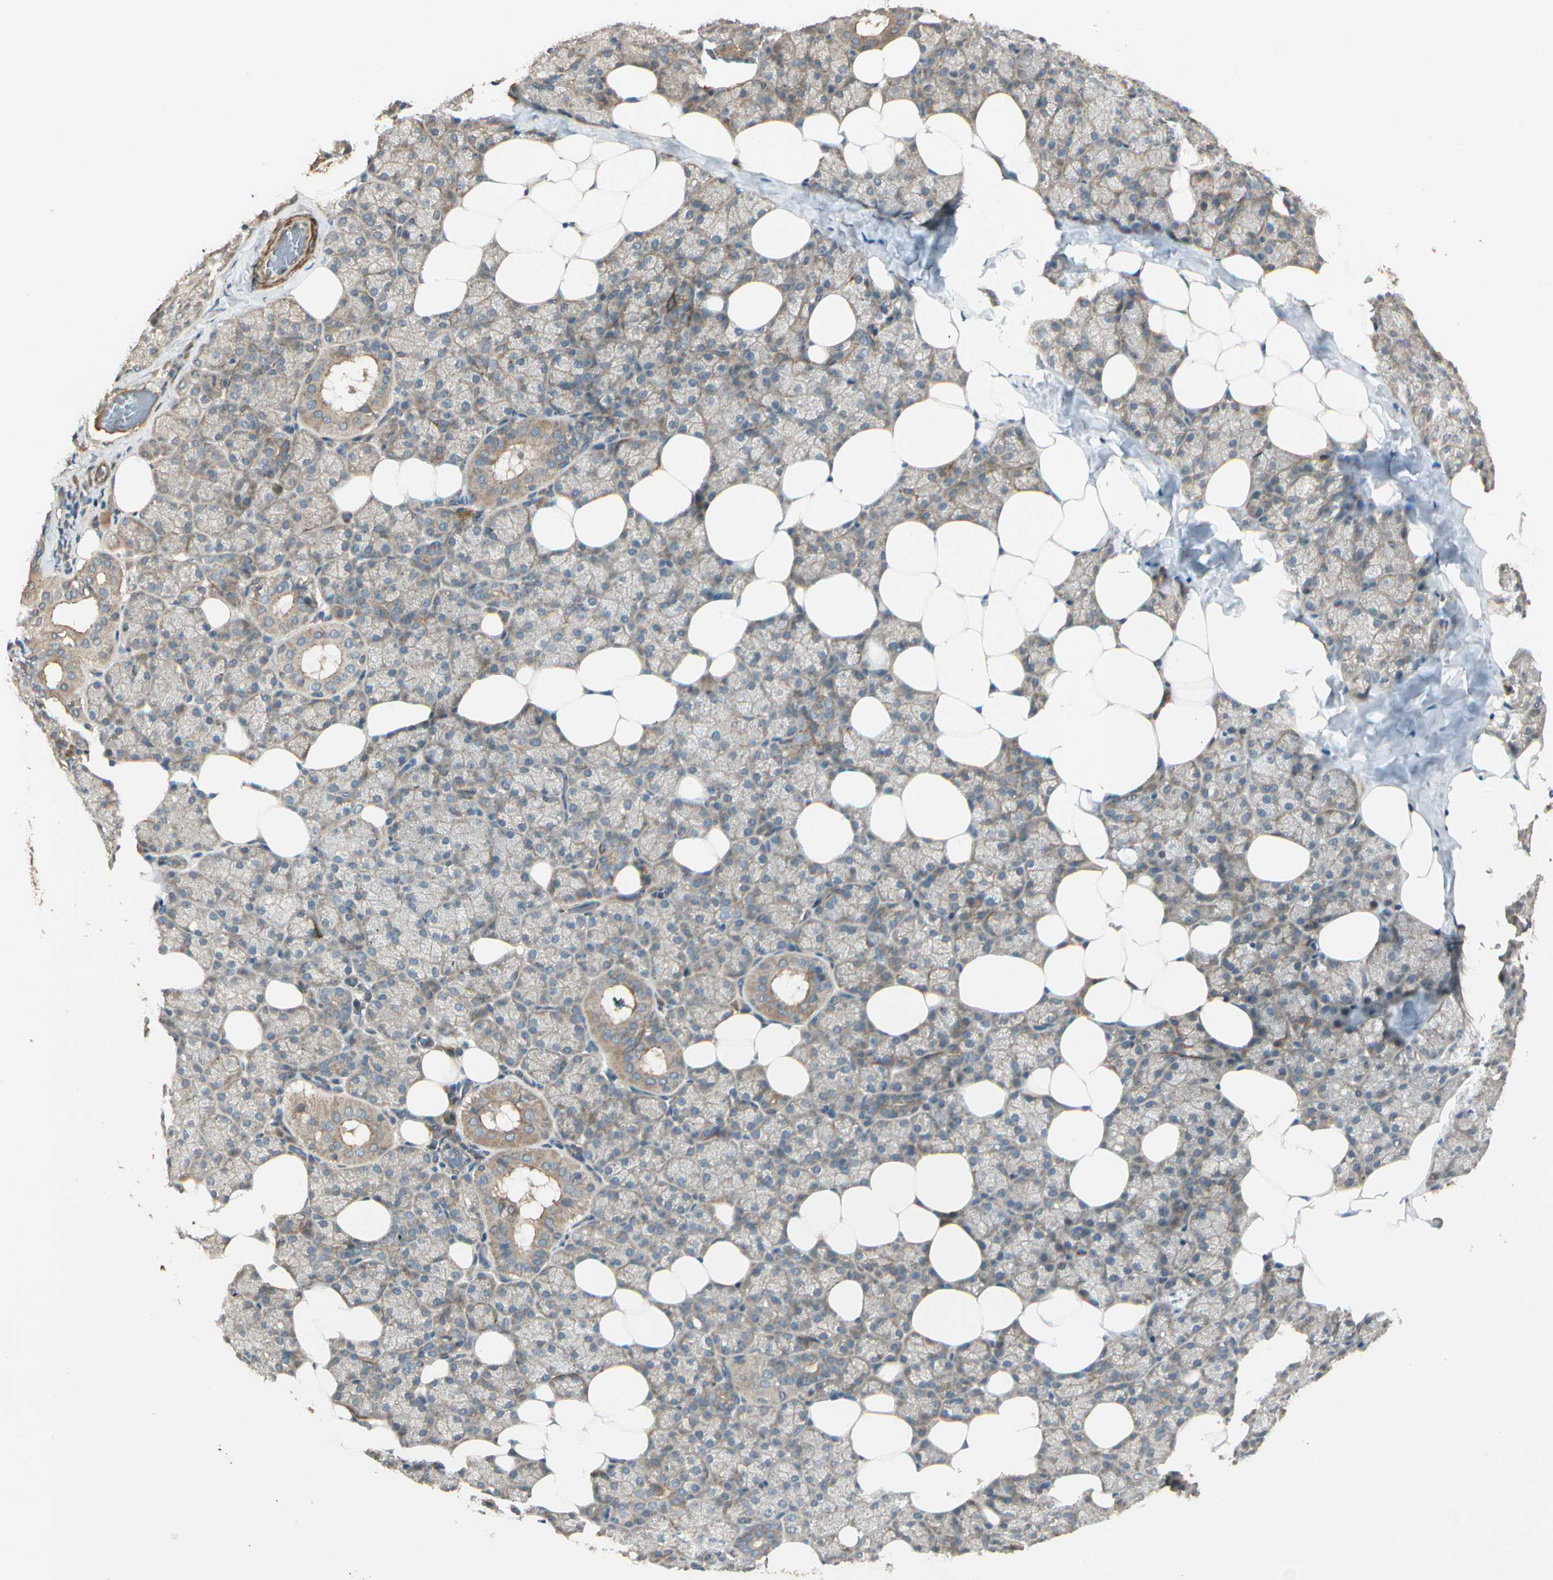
{"staining": {"intensity": "weak", "quantity": "<25%", "location": "cytoplasmic/membranous"}, "tissue": "salivary gland", "cell_type": "Glandular cells", "image_type": "normal", "snomed": [{"axis": "morphology", "description": "Normal tissue, NOS"}, {"axis": "topography", "description": "Lymph node"}, {"axis": "topography", "description": "Salivary gland"}], "caption": "This histopathology image is of unremarkable salivary gland stained with IHC to label a protein in brown with the nuclei are counter-stained blue. There is no staining in glandular cells. The staining is performed using DAB (3,3'-diaminobenzidine) brown chromogen with nuclei counter-stained in using hematoxylin.", "gene": "ACVR1", "patient": {"sex": "male", "age": 8}}